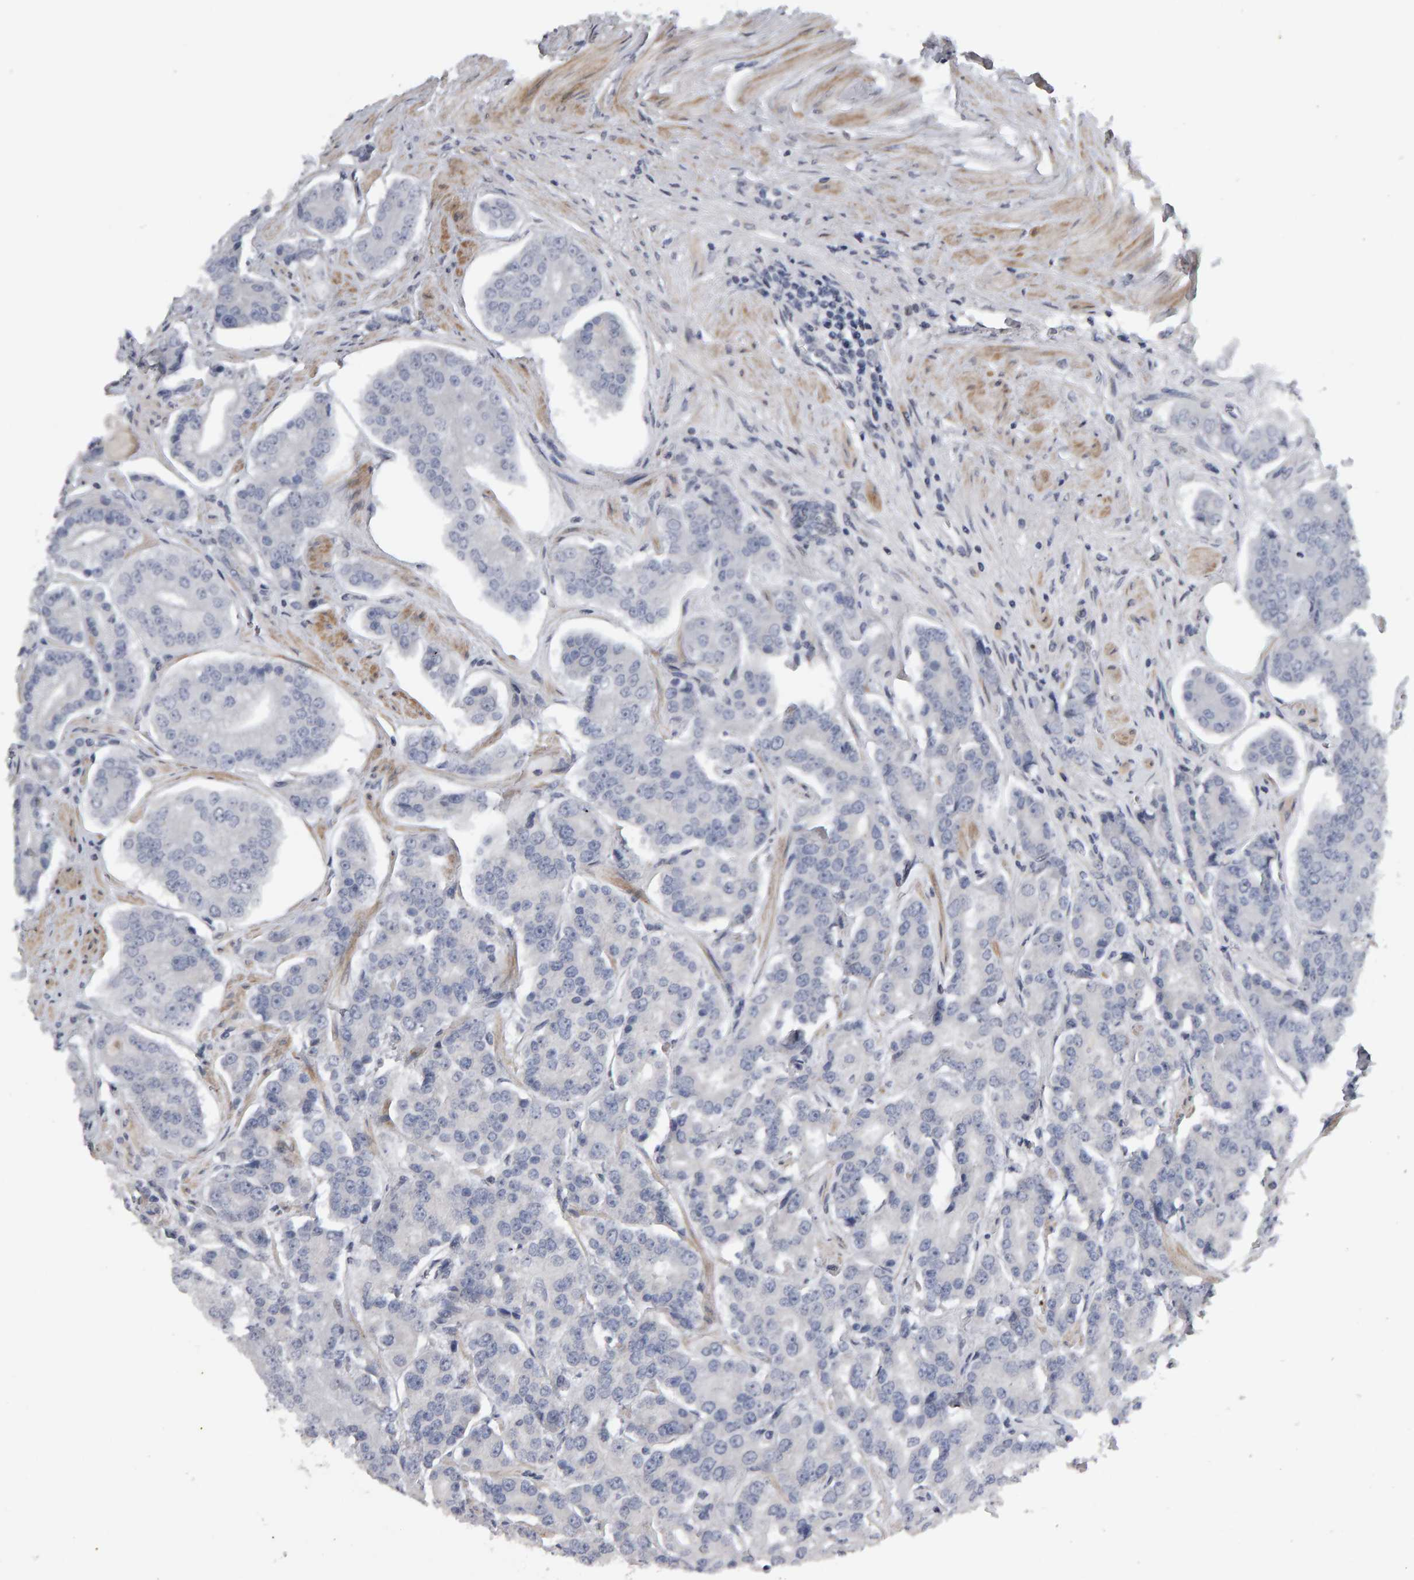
{"staining": {"intensity": "negative", "quantity": "none", "location": "none"}, "tissue": "prostate cancer", "cell_type": "Tumor cells", "image_type": "cancer", "snomed": [{"axis": "morphology", "description": "Adenocarcinoma, High grade"}, {"axis": "topography", "description": "Prostate"}], "caption": "Immunohistochemistry image of neoplastic tissue: human prostate cancer stained with DAB reveals no significant protein positivity in tumor cells.", "gene": "IPO8", "patient": {"sex": "male", "age": 71}}